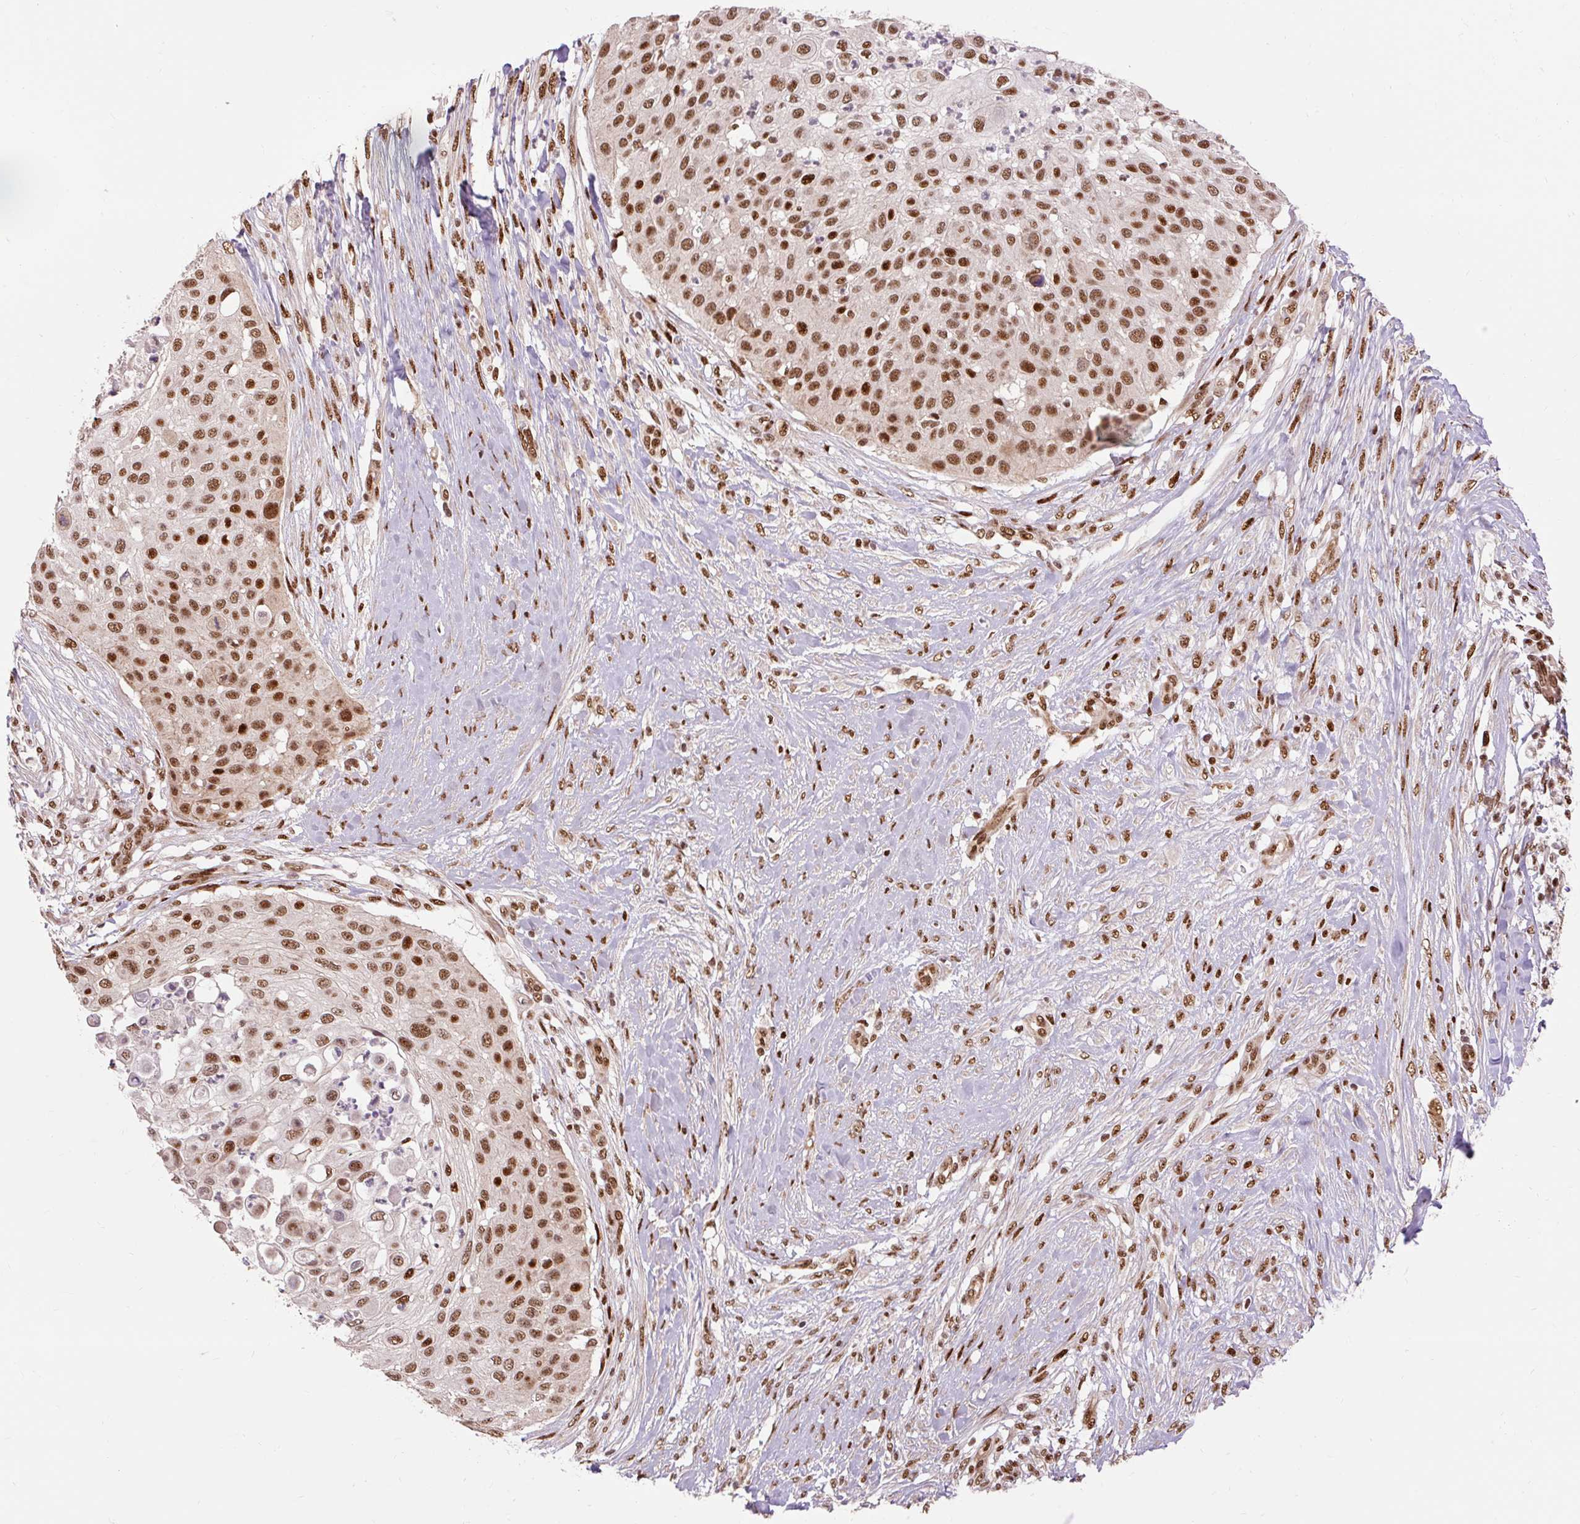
{"staining": {"intensity": "moderate", "quantity": ">75%", "location": "nuclear"}, "tissue": "skin cancer", "cell_type": "Tumor cells", "image_type": "cancer", "snomed": [{"axis": "morphology", "description": "Squamous cell carcinoma, NOS"}, {"axis": "topography", "description": "Skin"}], "caption": "The immunohistochemical stain shows moderate nuclear expression in tumor cells of skin cancer (squamous cell carcinoma) tissue. The protein of interest is stained brown, and the nuclei are stained in blue (DAB (3,3'-diaminobenzidine) IHC with brightfield microscopy, high magnification).", "gene": "MECOM", "patient": {"sex": "female", "age": 87}}